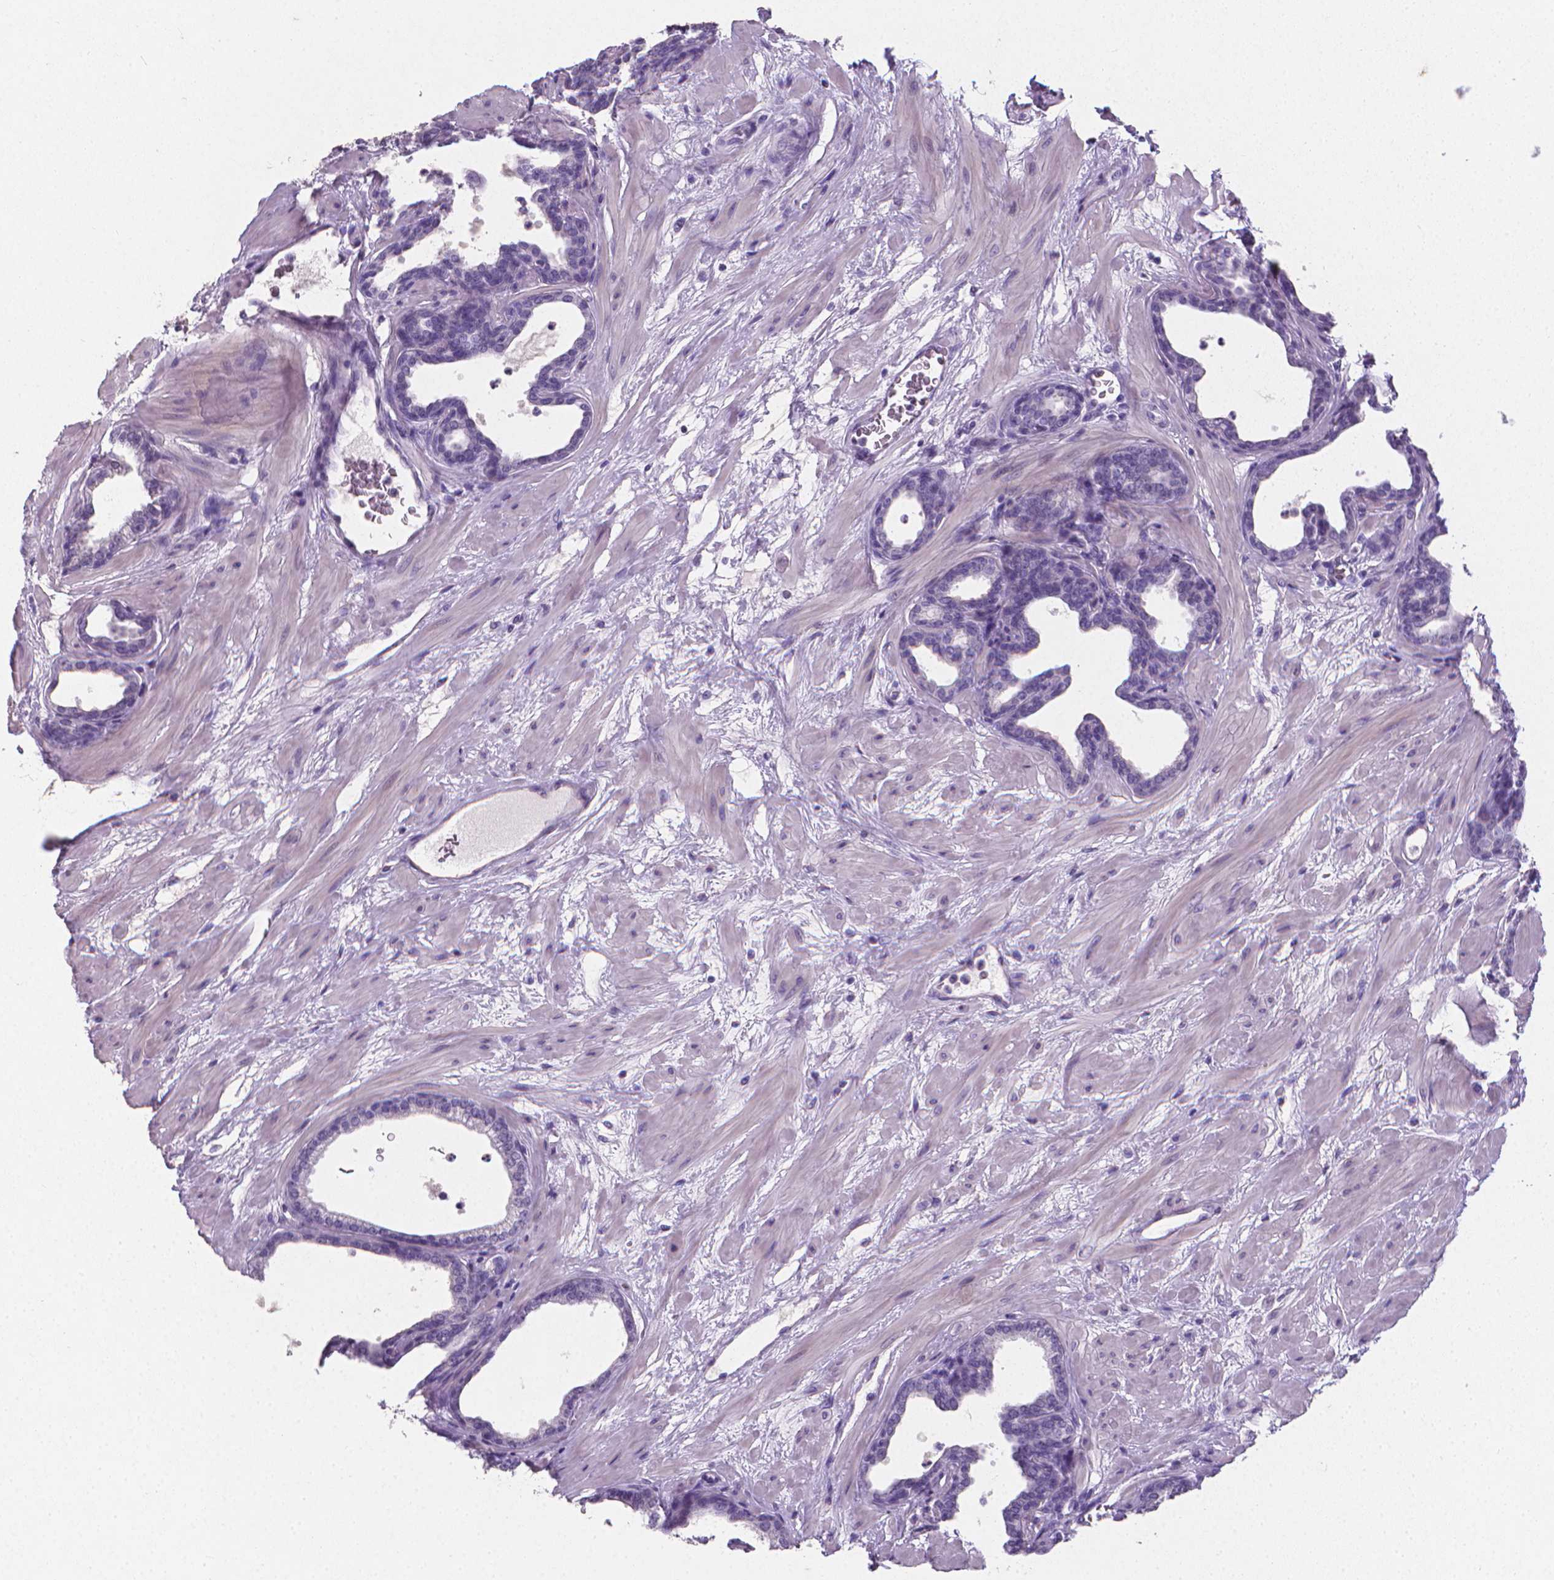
{"staining": {"intensity": "negative", "quantity": "none", "location": "none"}, "tissue": "prostate", "cell_type": "Glandular cells", "image_type": "normal", "snomed": [{"axis": "morphology", "description": "Normal tissue, NOS"}, {"axis": "topography", "description": "Prostate"}], "caption": "DAB immunohistochemical staining of normal human prostate reveals no significant staining in glandular cells.", "gene": "XPNPEP2", "patient": {"sex": "male", "age": 37}}